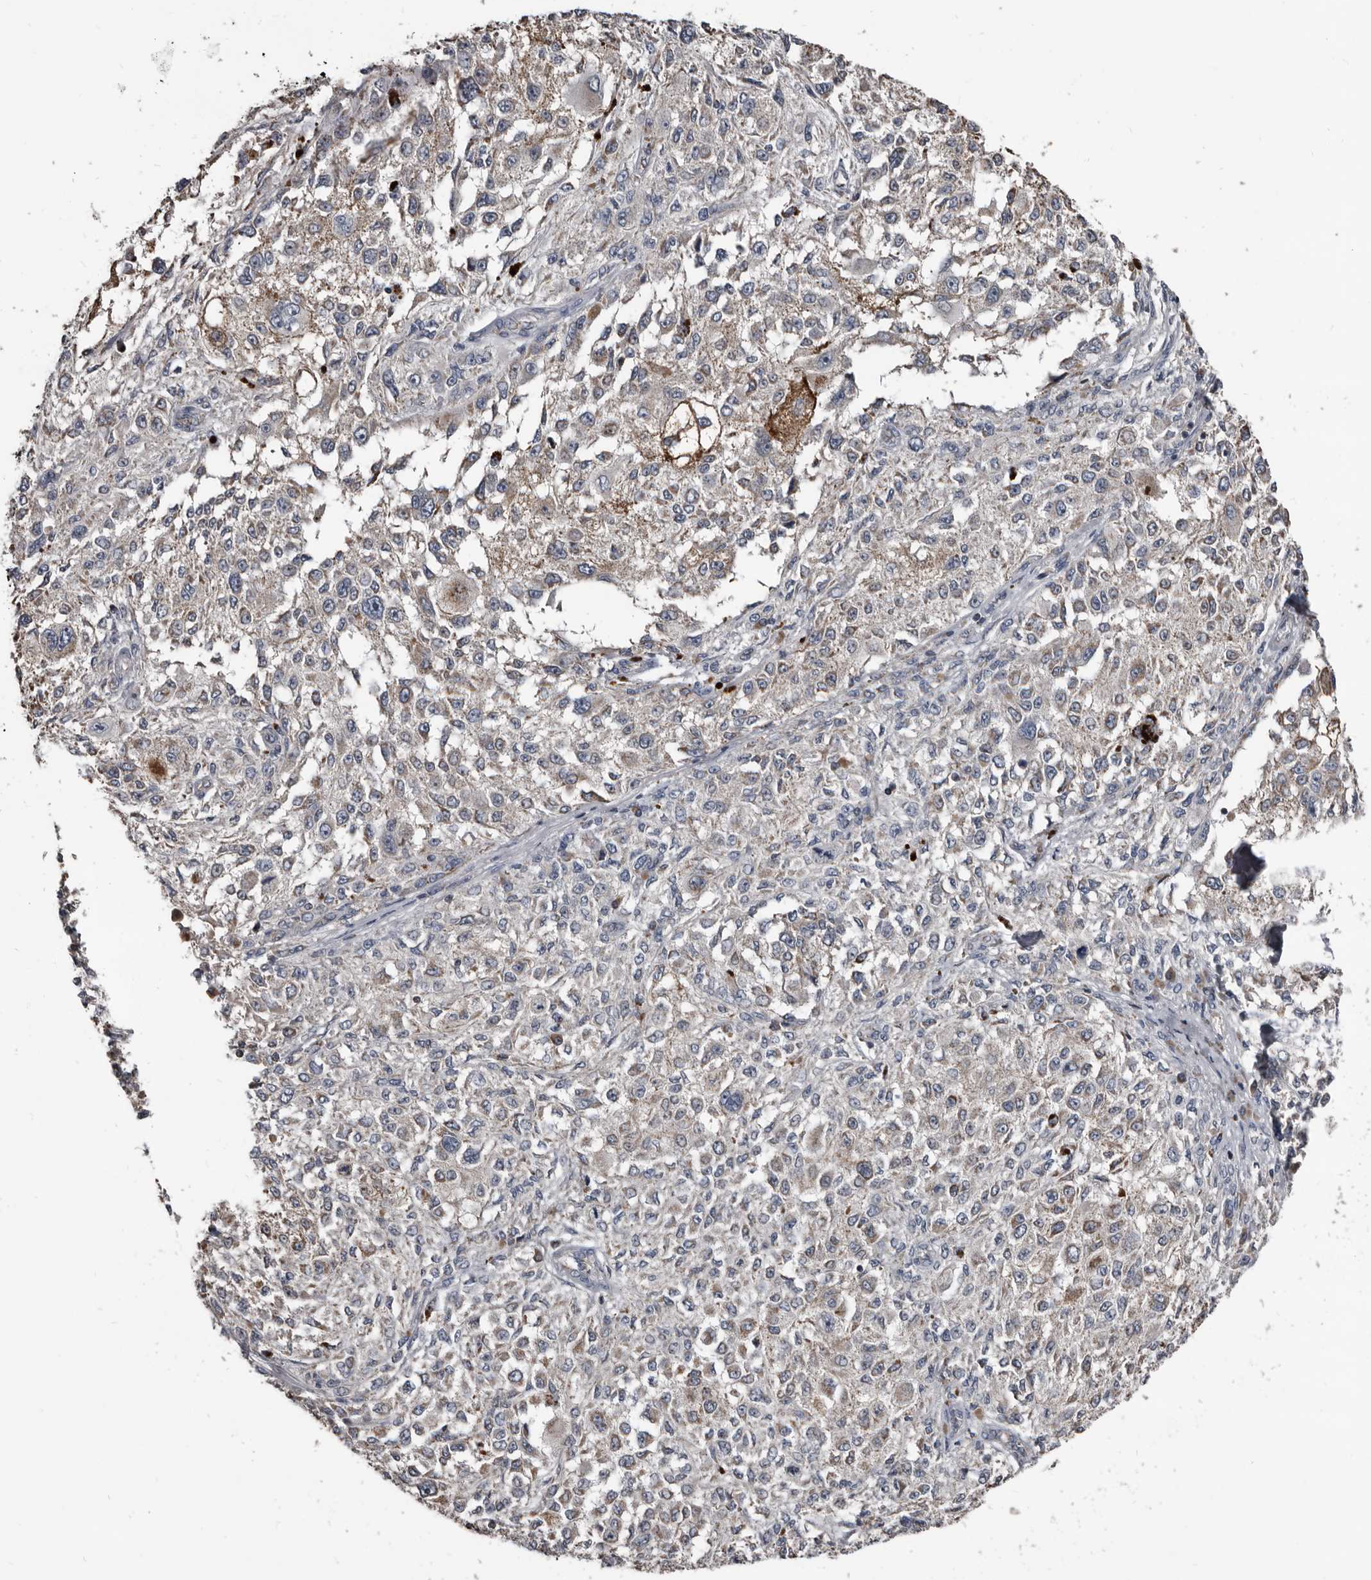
{"staining": {"intensity": "weak", "quantity": "25%-75%", "location": "cytoplasmic/membranous"}, "tissue": "melanoma", "cell_type": "Tumor cells", "image_type": "cancer", "snomed": [{"axis": "morphology", "description": "Necrosis, NOS"}, {"axis": "morphology", "description": "Malignant melanoma, NOS"}, {"axis": "topography", "description": "Skin"}], "caption": "A brown stain highlights weak cytoplasmic/membranous expression of a protein in melanoma tumor cells. (DAB = brown stain, brightfield microscopy at high magnification).", "gene": "GREB1", "patient": {"sex": "female", "age": 87}}